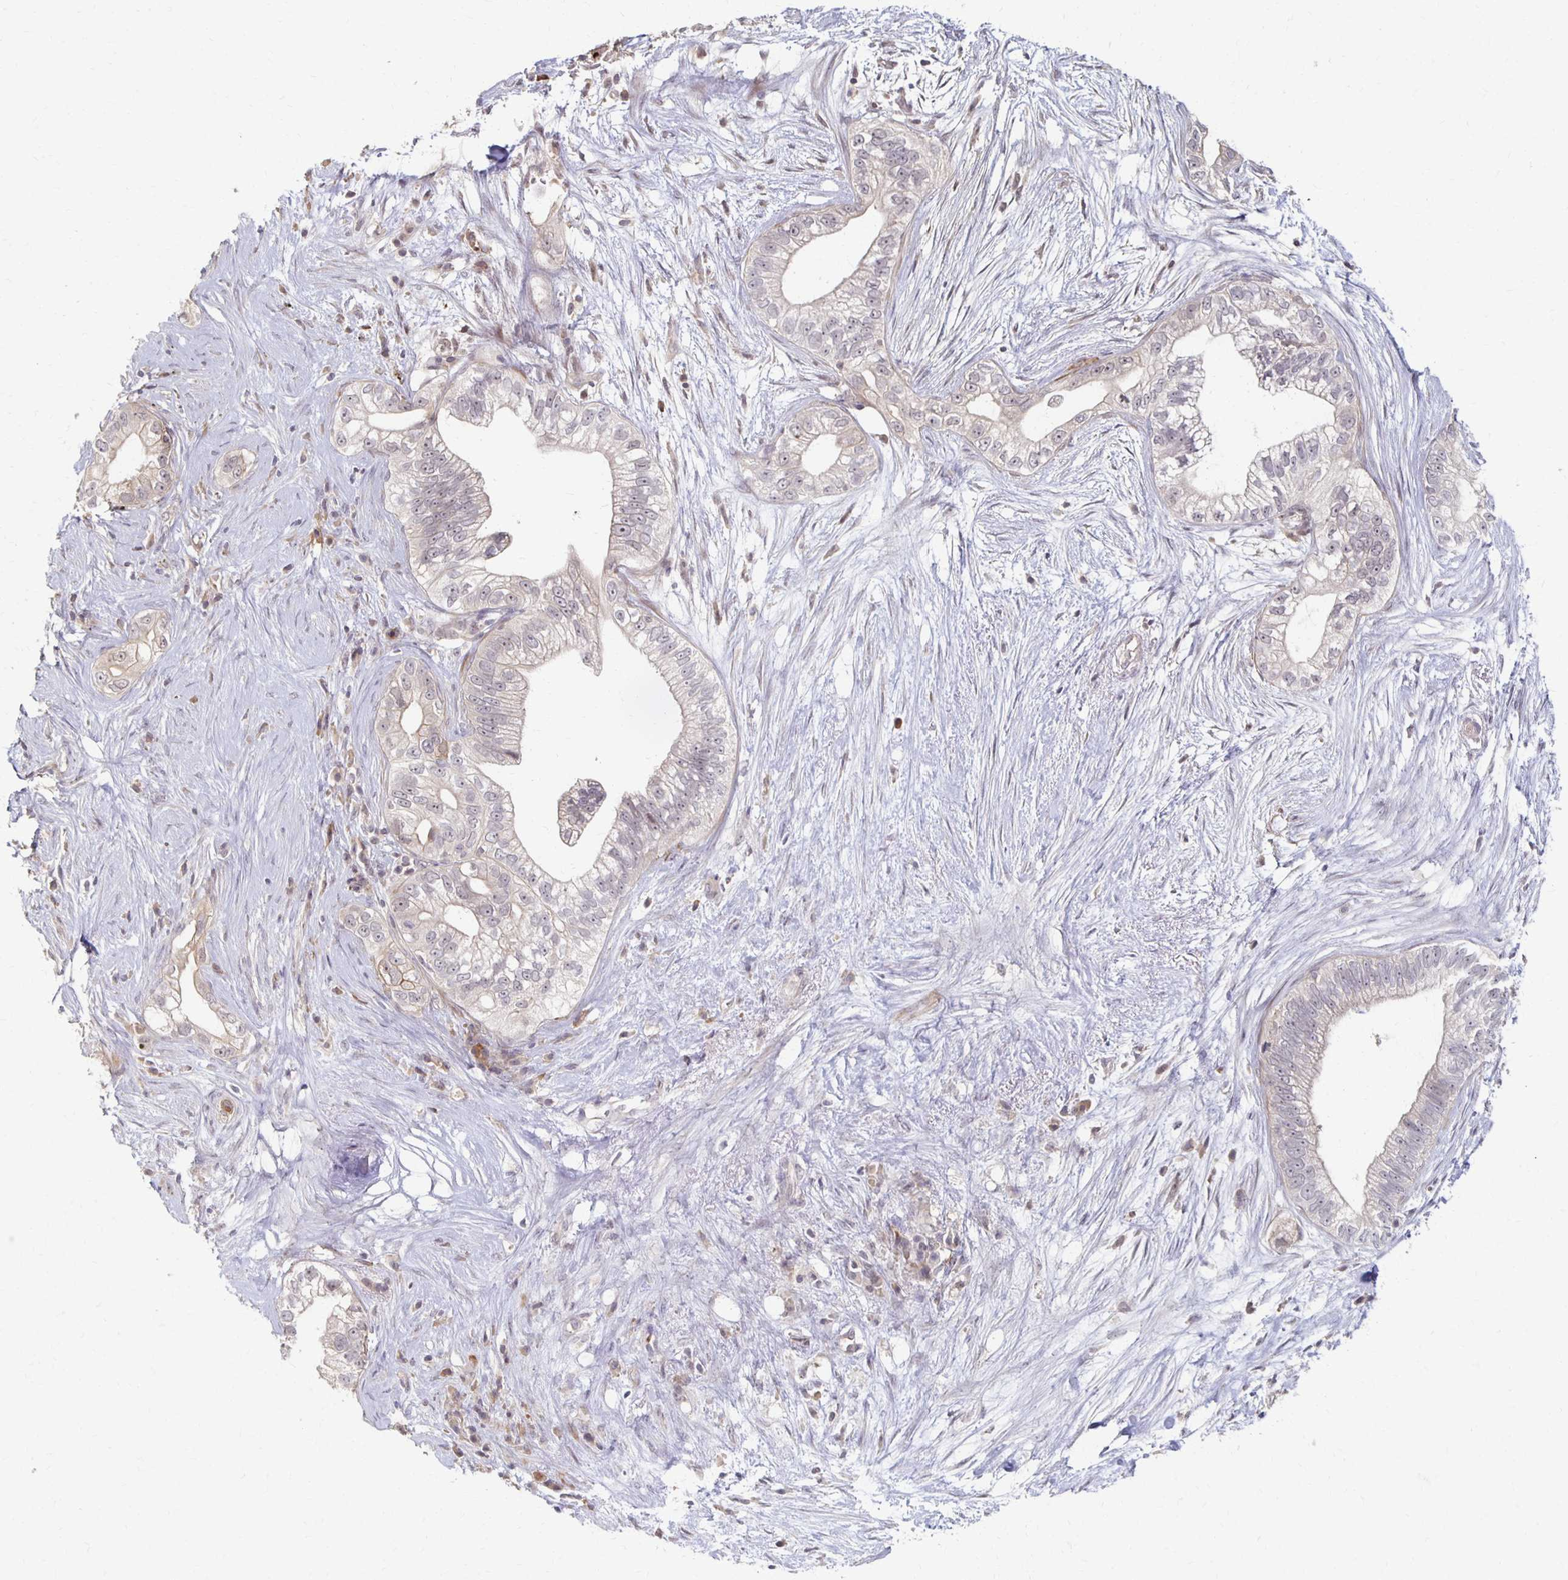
{"staining": {"intensity": "weak", "quantity": "<25%", "location": "nuclear"}, "tissue": "pancreatic cancer", "cell_type": "Tumor cells", "image_type": "cancer", "snomed": [{"axis": "morphology", "description": "Adenocarcinoma, NOS"}, {"axis": "topography", "description": "Pancreas"}], "caption": "Immunohistochemistry (IHC) photomicrograph of neoplastic tissue: pancreatic cancer stained with DAB demonstrates no significant protein staining in tumor cells.", "gene": "PRKCB", "patient": {"sex": "male", "age": 70}}